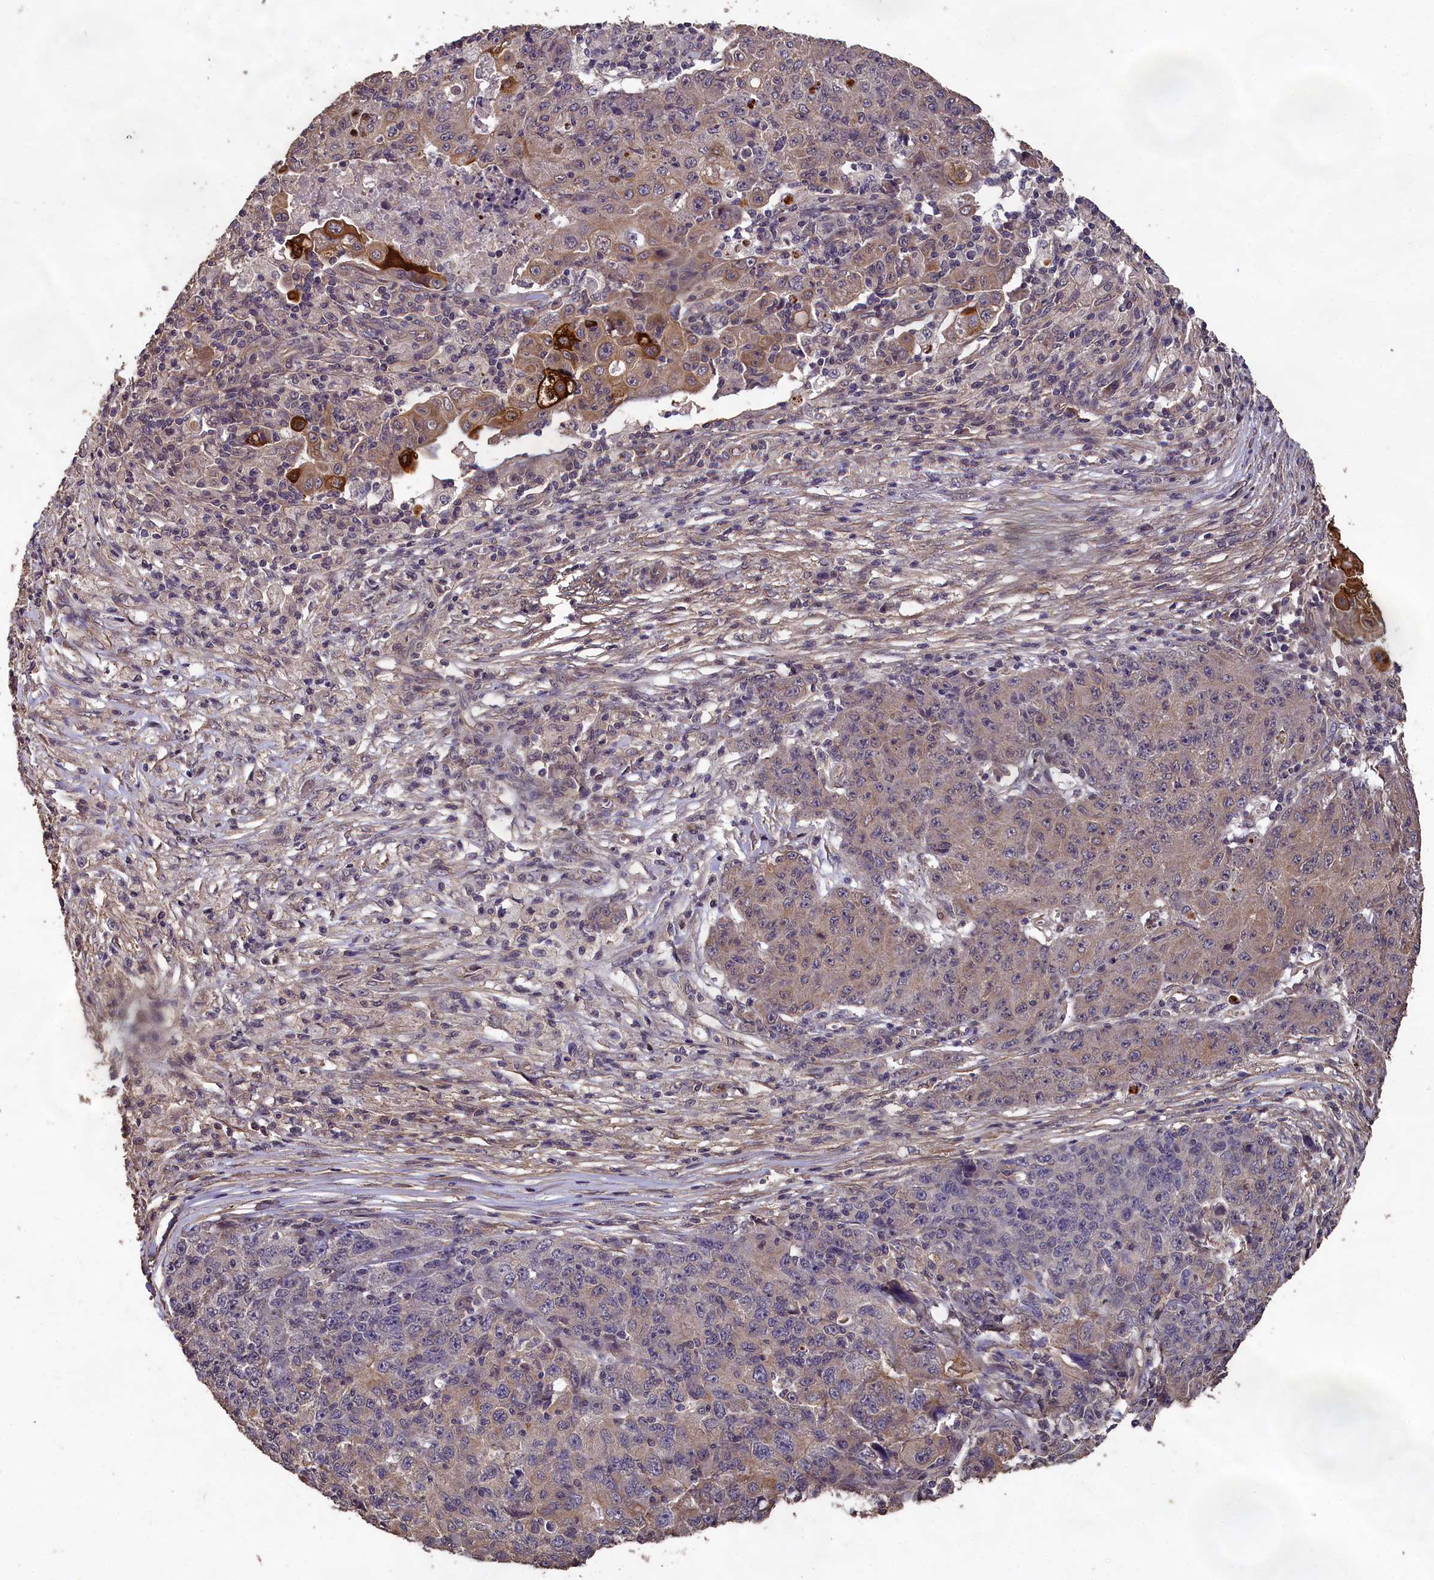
{"staining": {"intensity": "moderate", "quantity": "<25%", "location": "cytoplasmic/membranous"}, "tissue": "ovarian cancer", "cell_type": "Tumor cells", "image_type": "cancer", "snomed": [{"axis": "morphology", "description": "Carcinoma, endometroid"}, {"axis": "topography", "description": "Ovary"}], "caption": "Approximately <25% of tumor cells in ovarian endometroid carcinoma reveal moderate cytoplasmic/membranous protein staining as visualized by brown immunohistochemical staining.", "gene": "CHD9", "patient": {"sex": "female", "age": 42}}